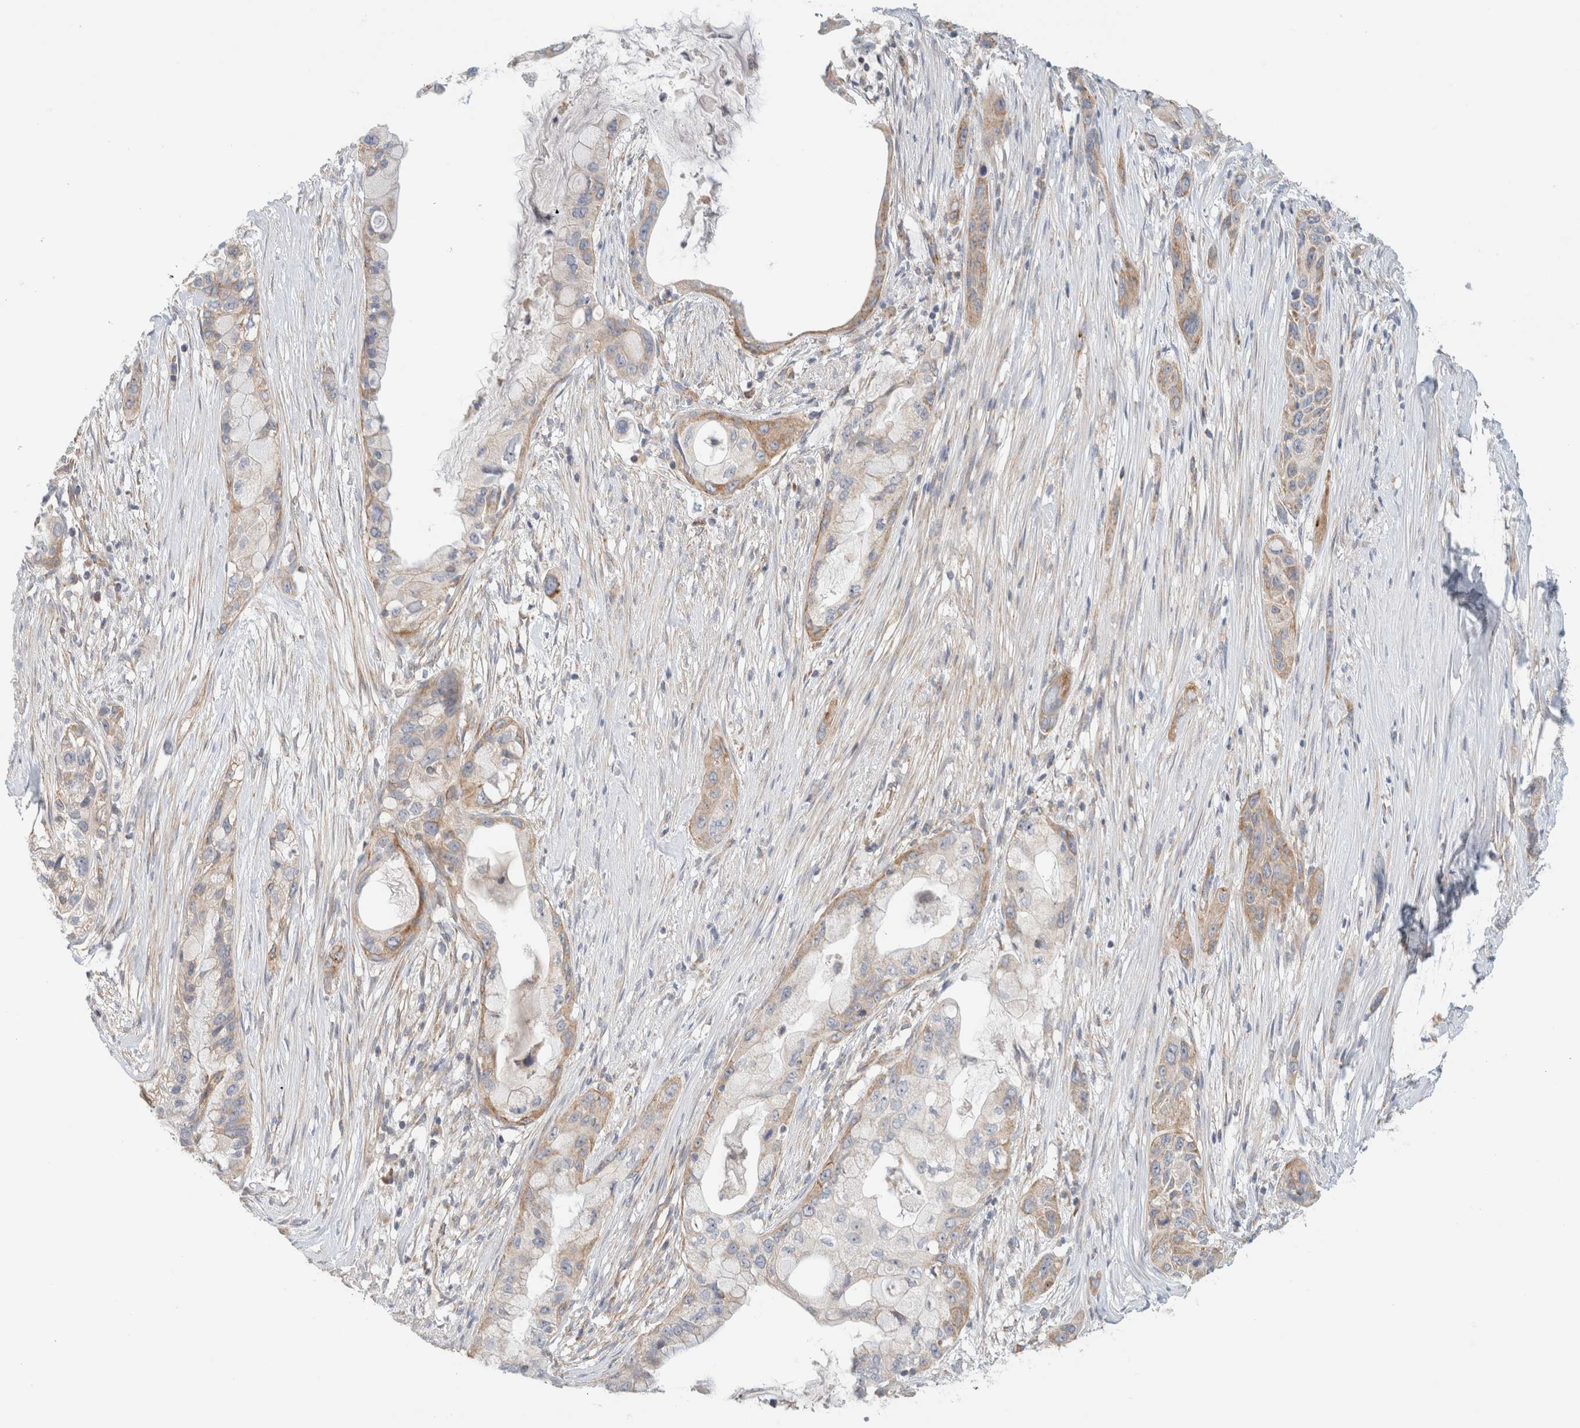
{"staining": {"intensity": "weak", "quantity": "25%-75%", "location": "cytoplasmic/membranous"}, "tissue": "pancreatic cancer", "cell_type": "Tumor cells", "image_type": "cancer", "snomed": [{"axis": "morphology", "description": "Adenocarcinoma, NOS"}, {"axis": "topography", "description": "Pancreas"}], "caption": "An IHC photomicrograph of neoplastic tissue is shown. Protein staining in brown shows weak cytoplasmic/membranous positivity in pancreatic adenocarcinoma within tumor cells.", "gene": "MRM3", "patient": {"sex": "male", "age": 53}}